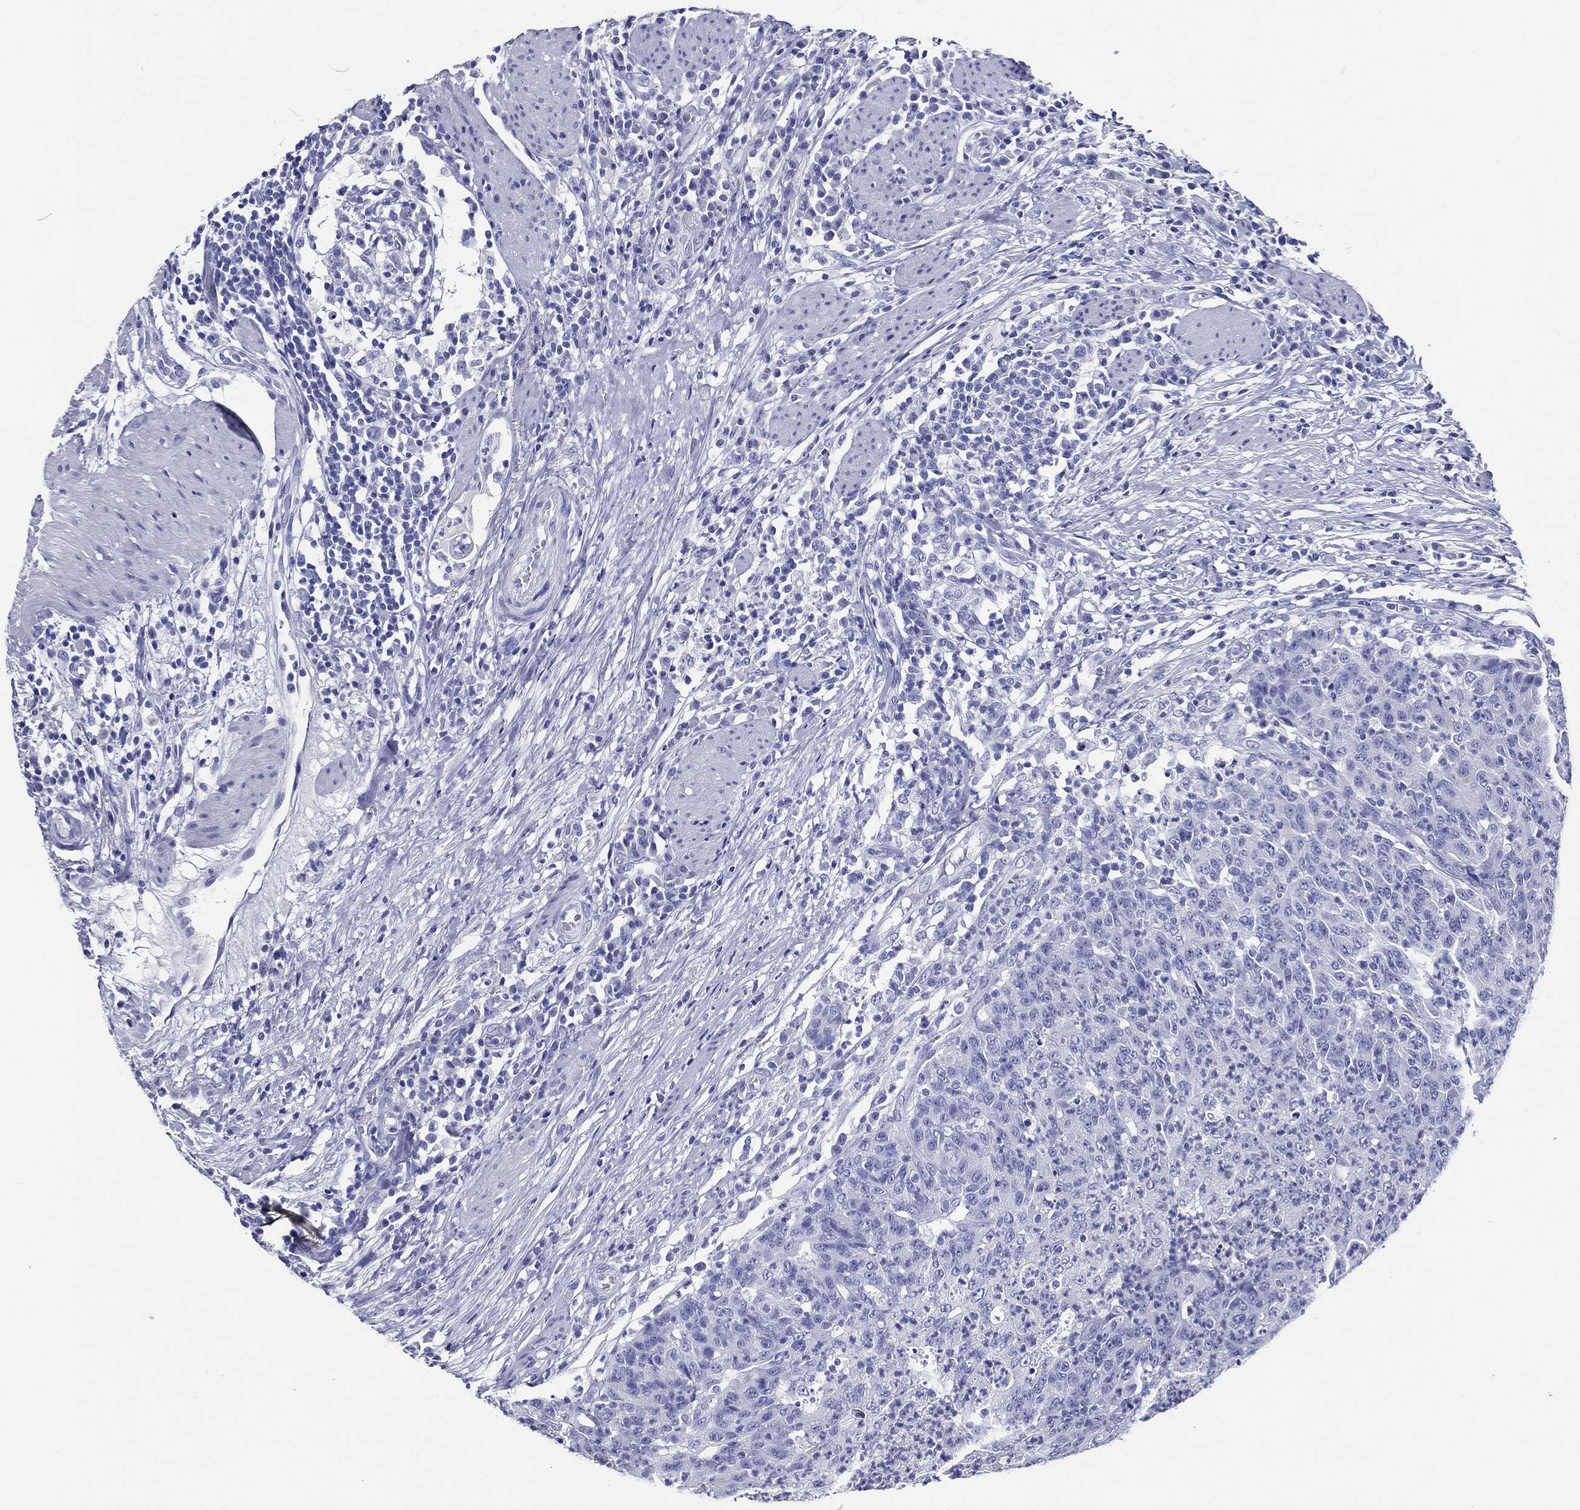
{"staining": {"intensity": "negative", "quantity": "none", "location": "none"}, "tissue": "colorectal cancer", "cell_type": "Tumor cells", "image_type": "cancer", "snomed": [{"axis": "morphology", "description": "Adenocarcinoma, NOS"}, {"axis": "topography", "description": "Colon"}], "caption": "Tumor cells show no significant positivity in adenocarcinoma (colorectal).", "gene": "ACE2", "patient": {"sex": "male", "age": 70}}